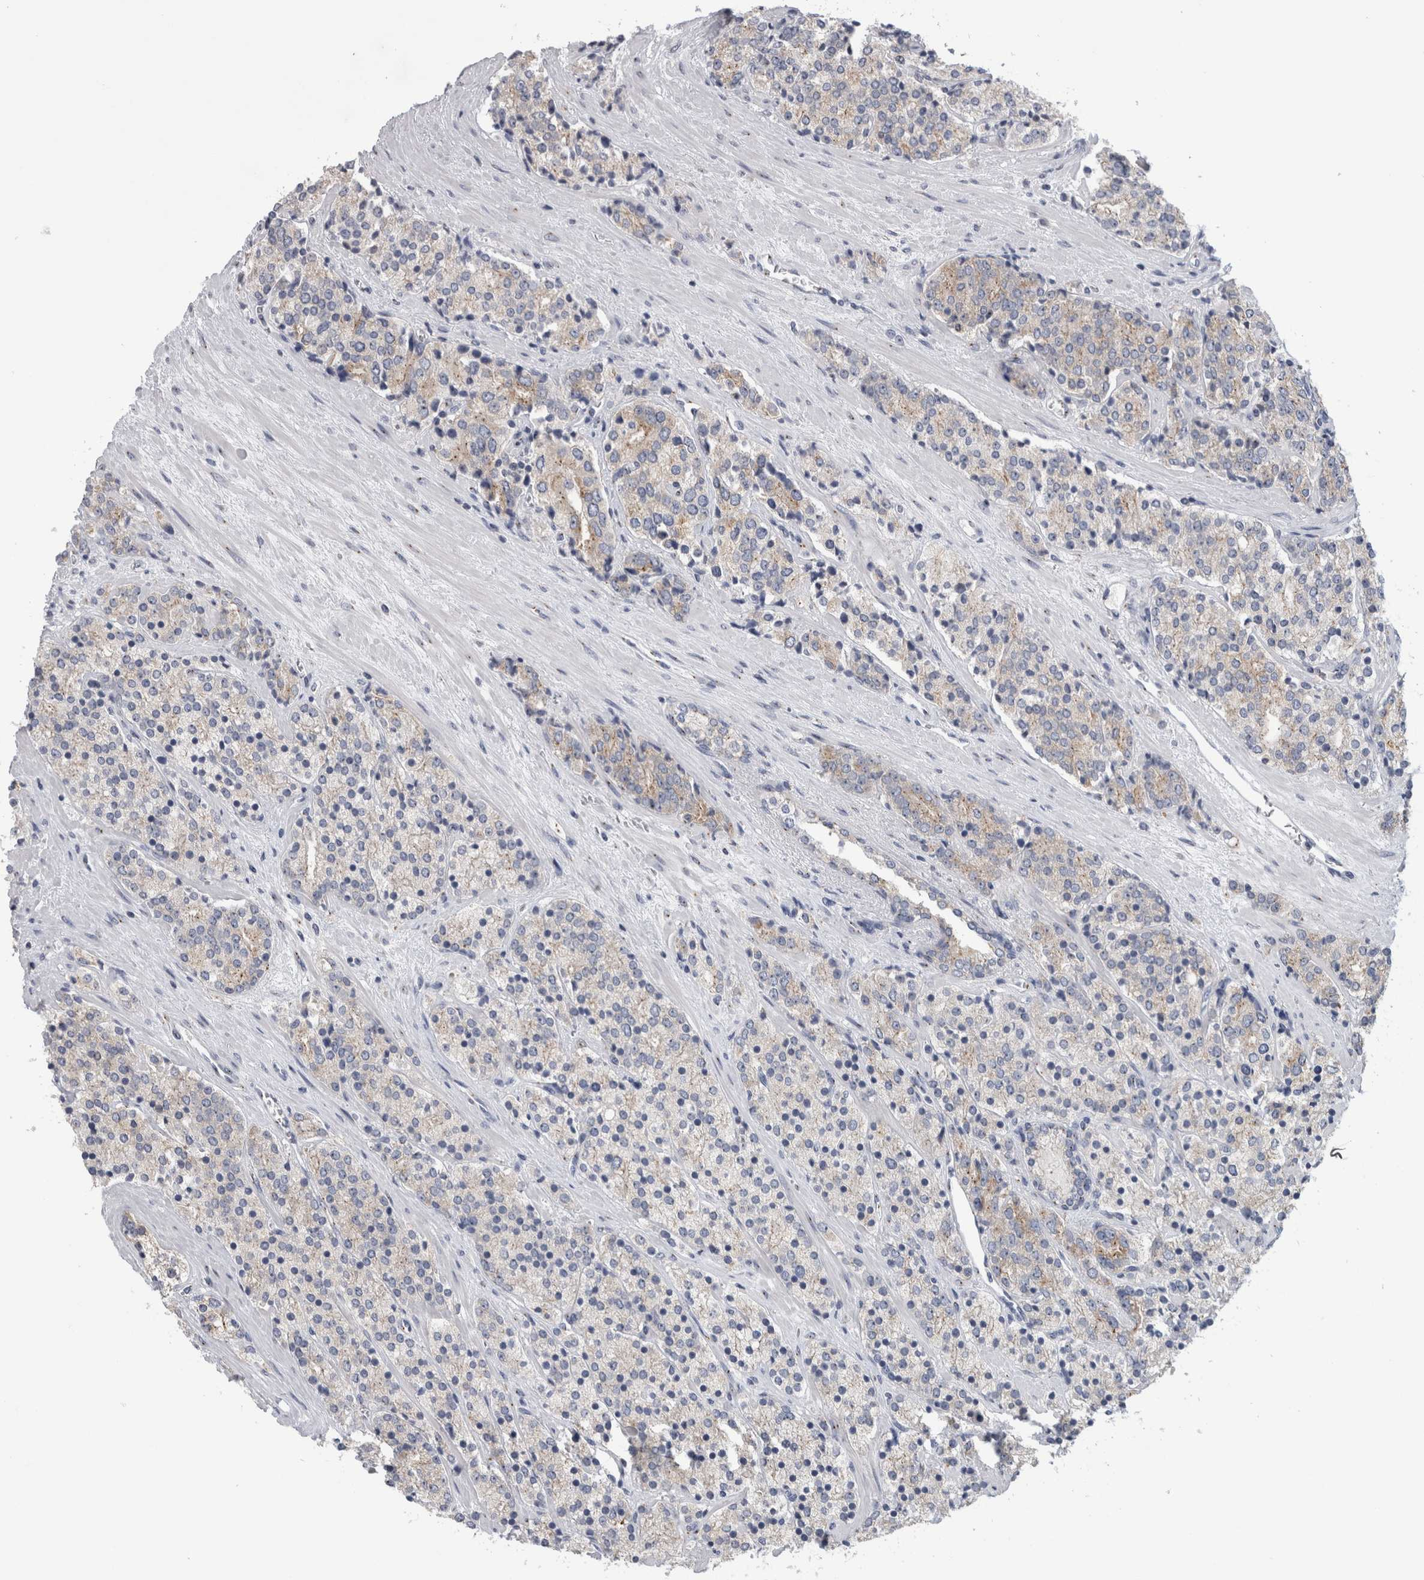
{"staining": {"intensity": "weak", "quantity": "25%-75%", "location": "cytoplasmic/membranous"}, "tissue": "prostate cancer", "cell_type": "Tumor cells", "image_type": "cancer", "snomed": [{"axis": "morphology", "description": "Adenocarcinoma, High grade"}, {"axis": "topography", "description": "Prostate"}], "caption": "High-power microscopy captured an immunohistochemistry image of prostate cancer, revealing weak cytoplasmic/membranous expression in about 25%-75% of tumor cells.", "gene": "AKAP9", "patient": {"sex": "male", "age": 71}}